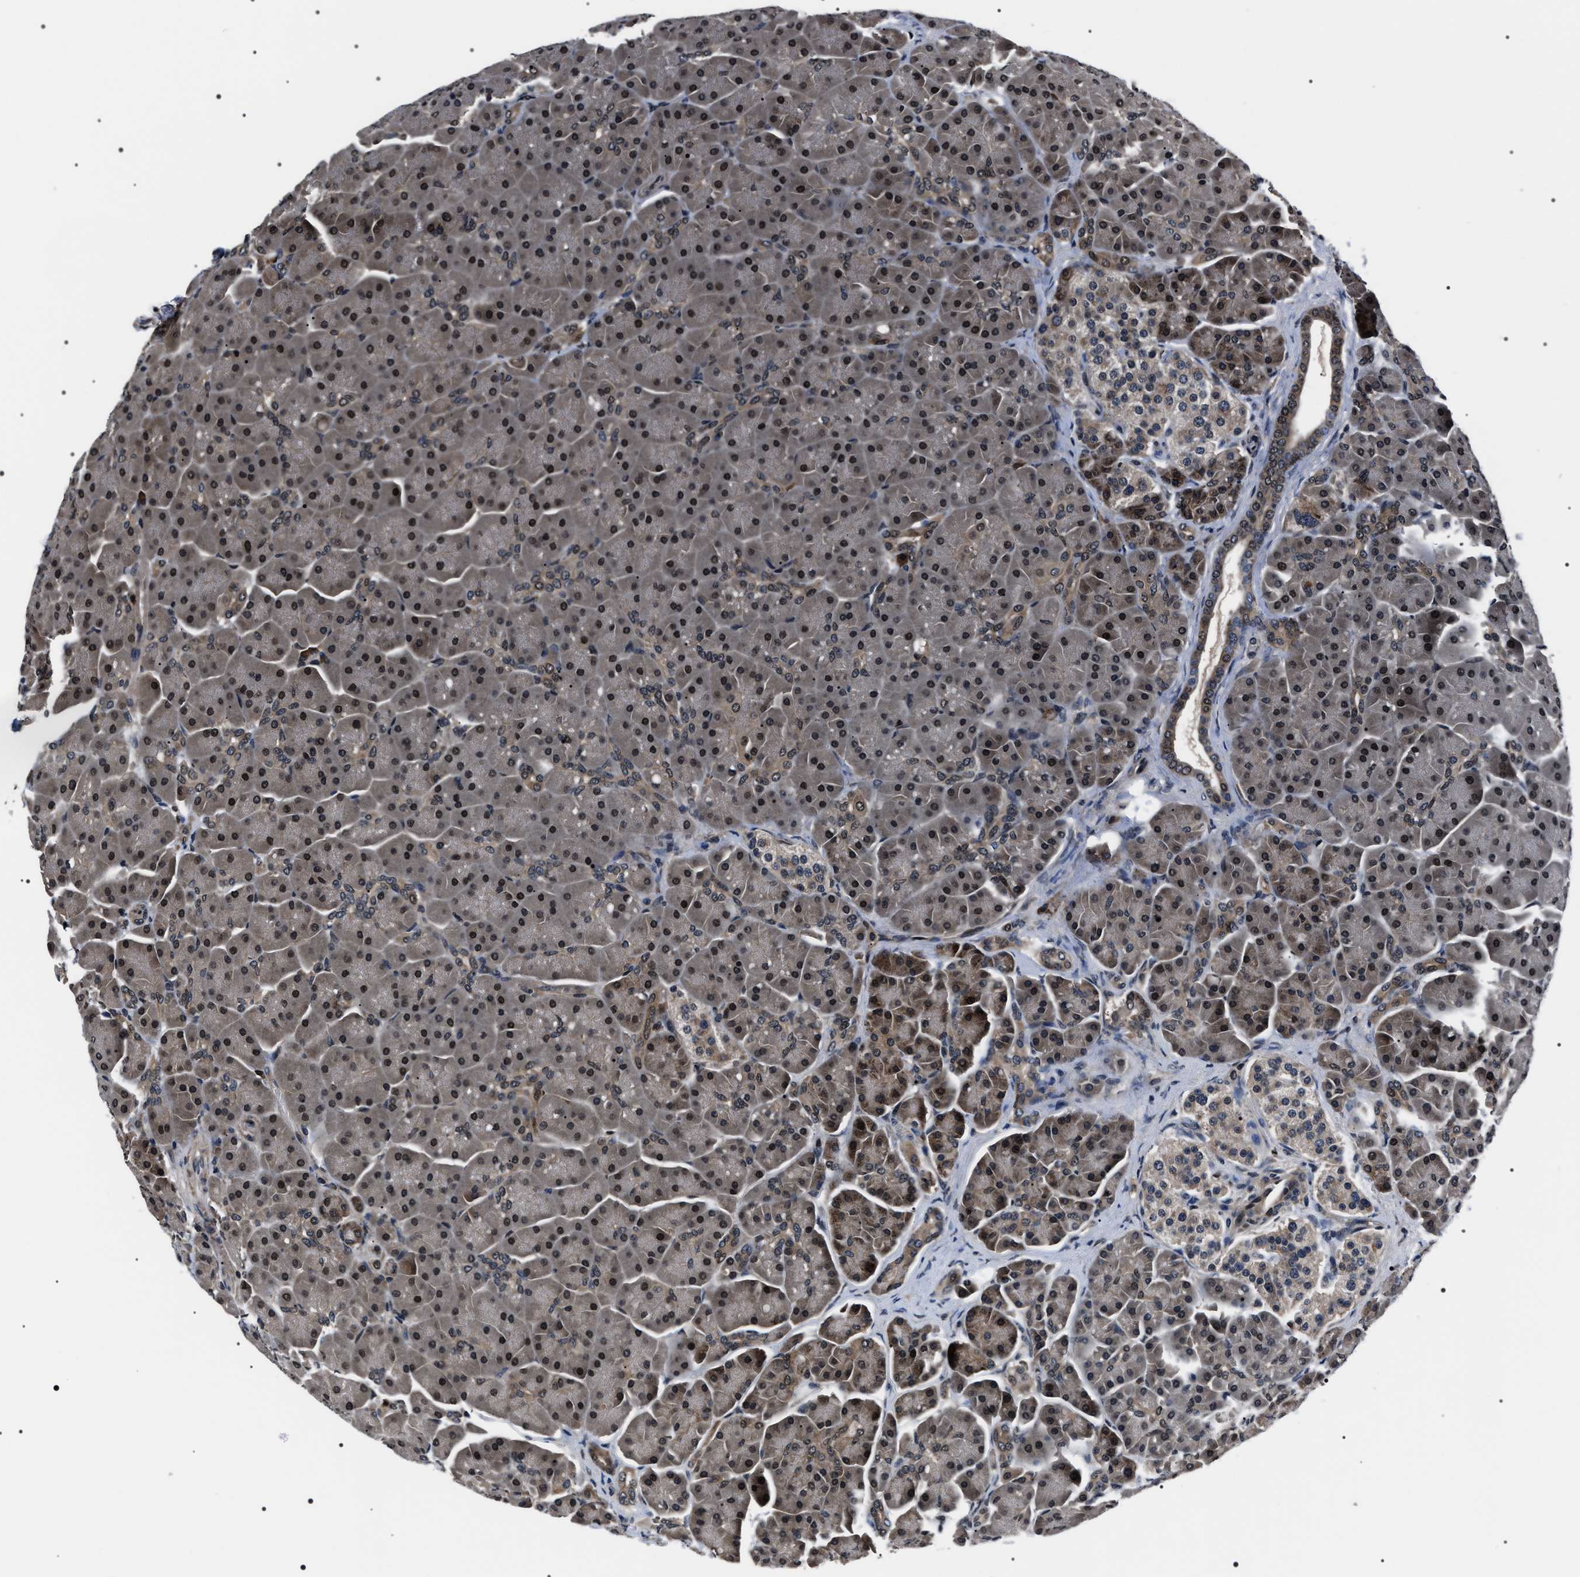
{"staining": {"intensity": "moderate", "quantity": ">75%", "location": "cytoplasmic/membranous,nuclear"}, "tissue": "pancreas", "cell_type": "Exocrine glandular cells", "image_type": "normal", "snomed": [{"axis": "morphology", "description": "Normal tissue, NOS"}, {"axis": "topography", "description": "Pancreas"}], "caption": "Brown immunohistochemical staining in benign human pancreas shows moderate cytoplasmic/membranous,nuclear expression in approximately >75% of exocrine glandular cells. The staining was performed using DAB (3,3'-diaminobenzidine), with brown indicating positive protein expression. Nuclei are stained blue with hematoxylin.", "gene": "SIPA1", "patient": {"sex": "male", "age": 66}}